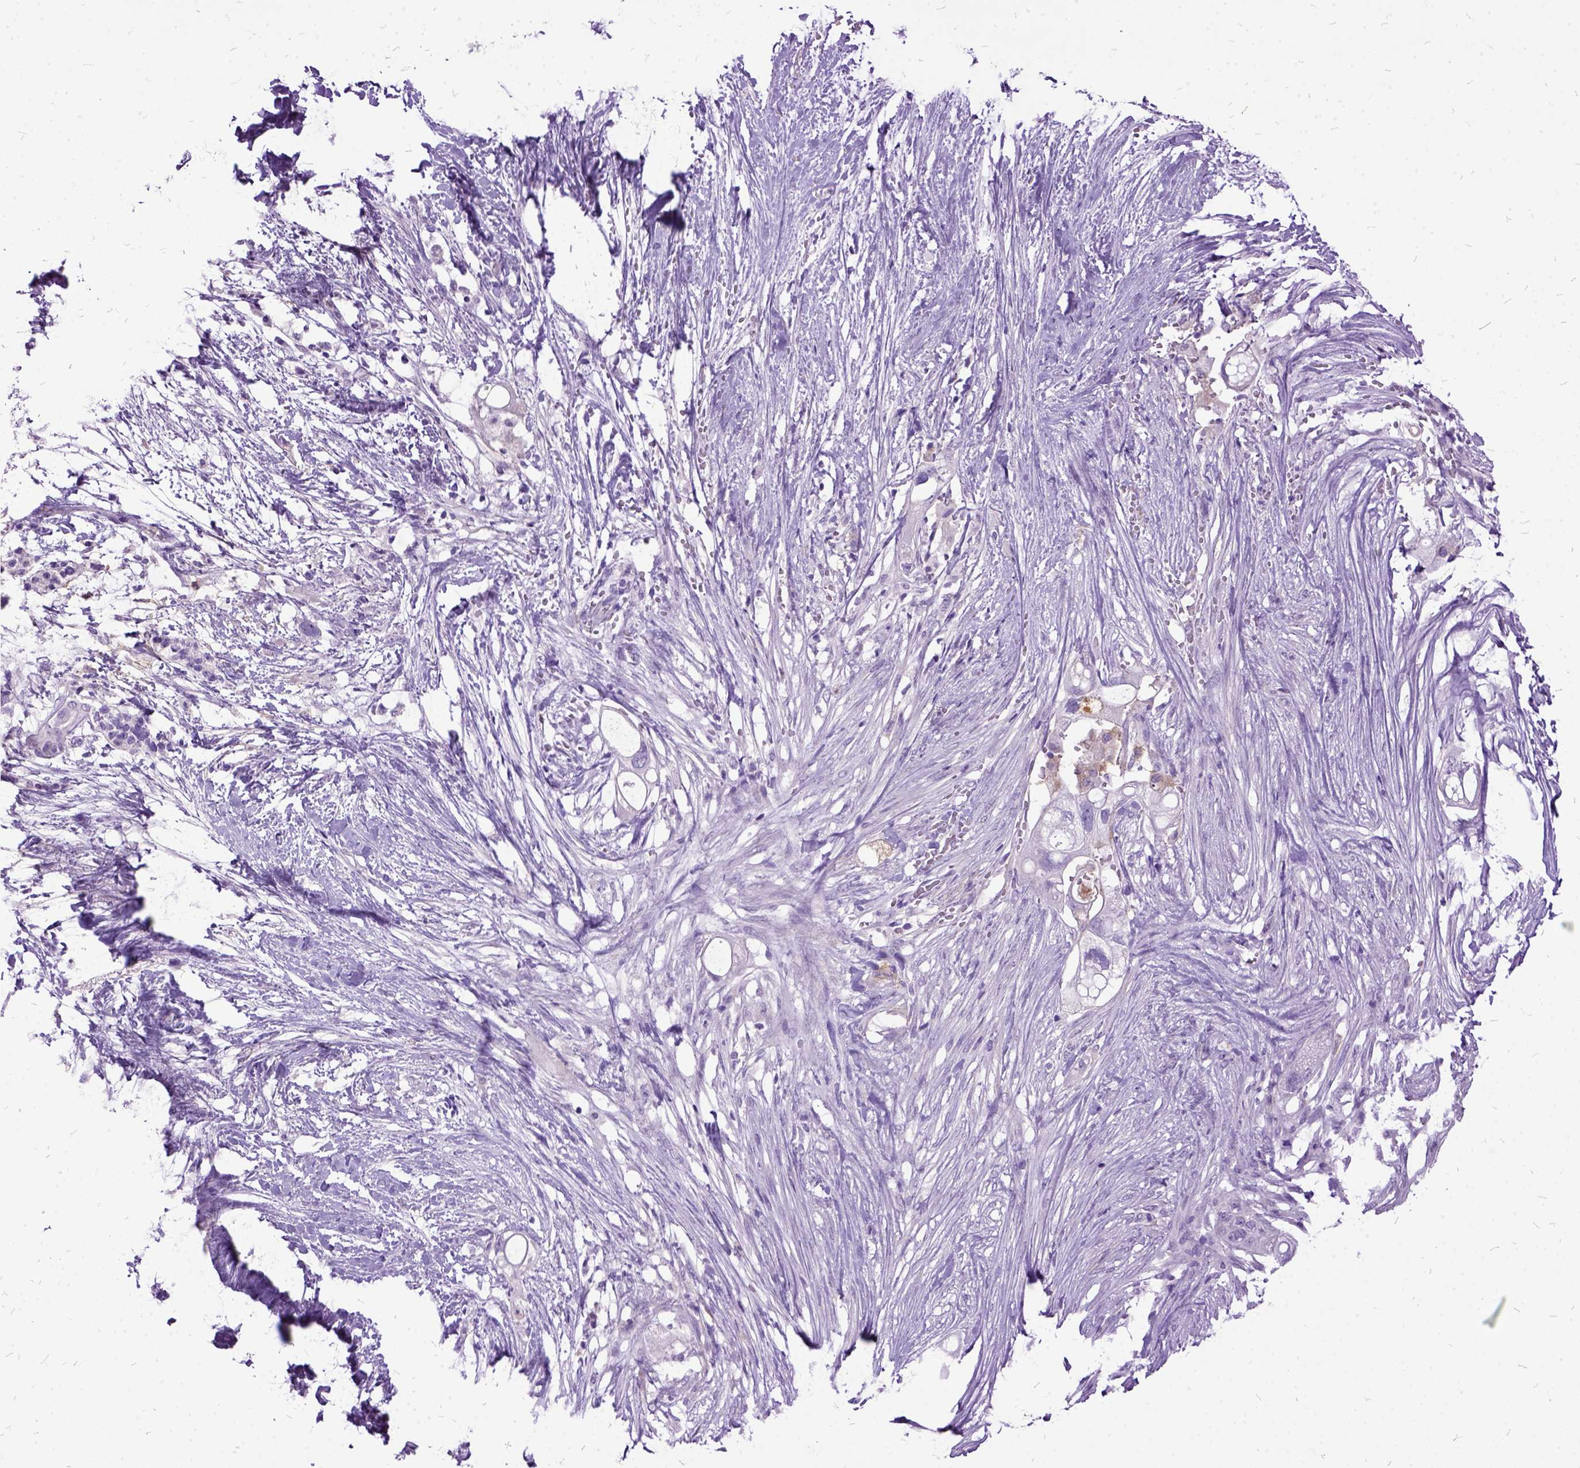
{"staining": {"intensity": "negative", "quantity": "none", "location": "none"}, "tissue": "pancreatic cancer", "cell_type": "Tumor cells", "image_type": "cancer", "snomed": [{"axis": "morphology", "description": "Adenocarcinoma, NOS"}, {"axis": "topography", "description": "Pancreas"}], "caption": "A high-resolution image shows immunohistochemistry (IHC) staining of pancreatic cancer (adenocarcinoma), which shows no significant staining in tumor cells. (DAB (3,3'-diaminobenzidine) immunohistochemistry (IHC) with hematoxylin counter stain).", "gene": "MME", "patient": {"sex": "female", "age": 72}}